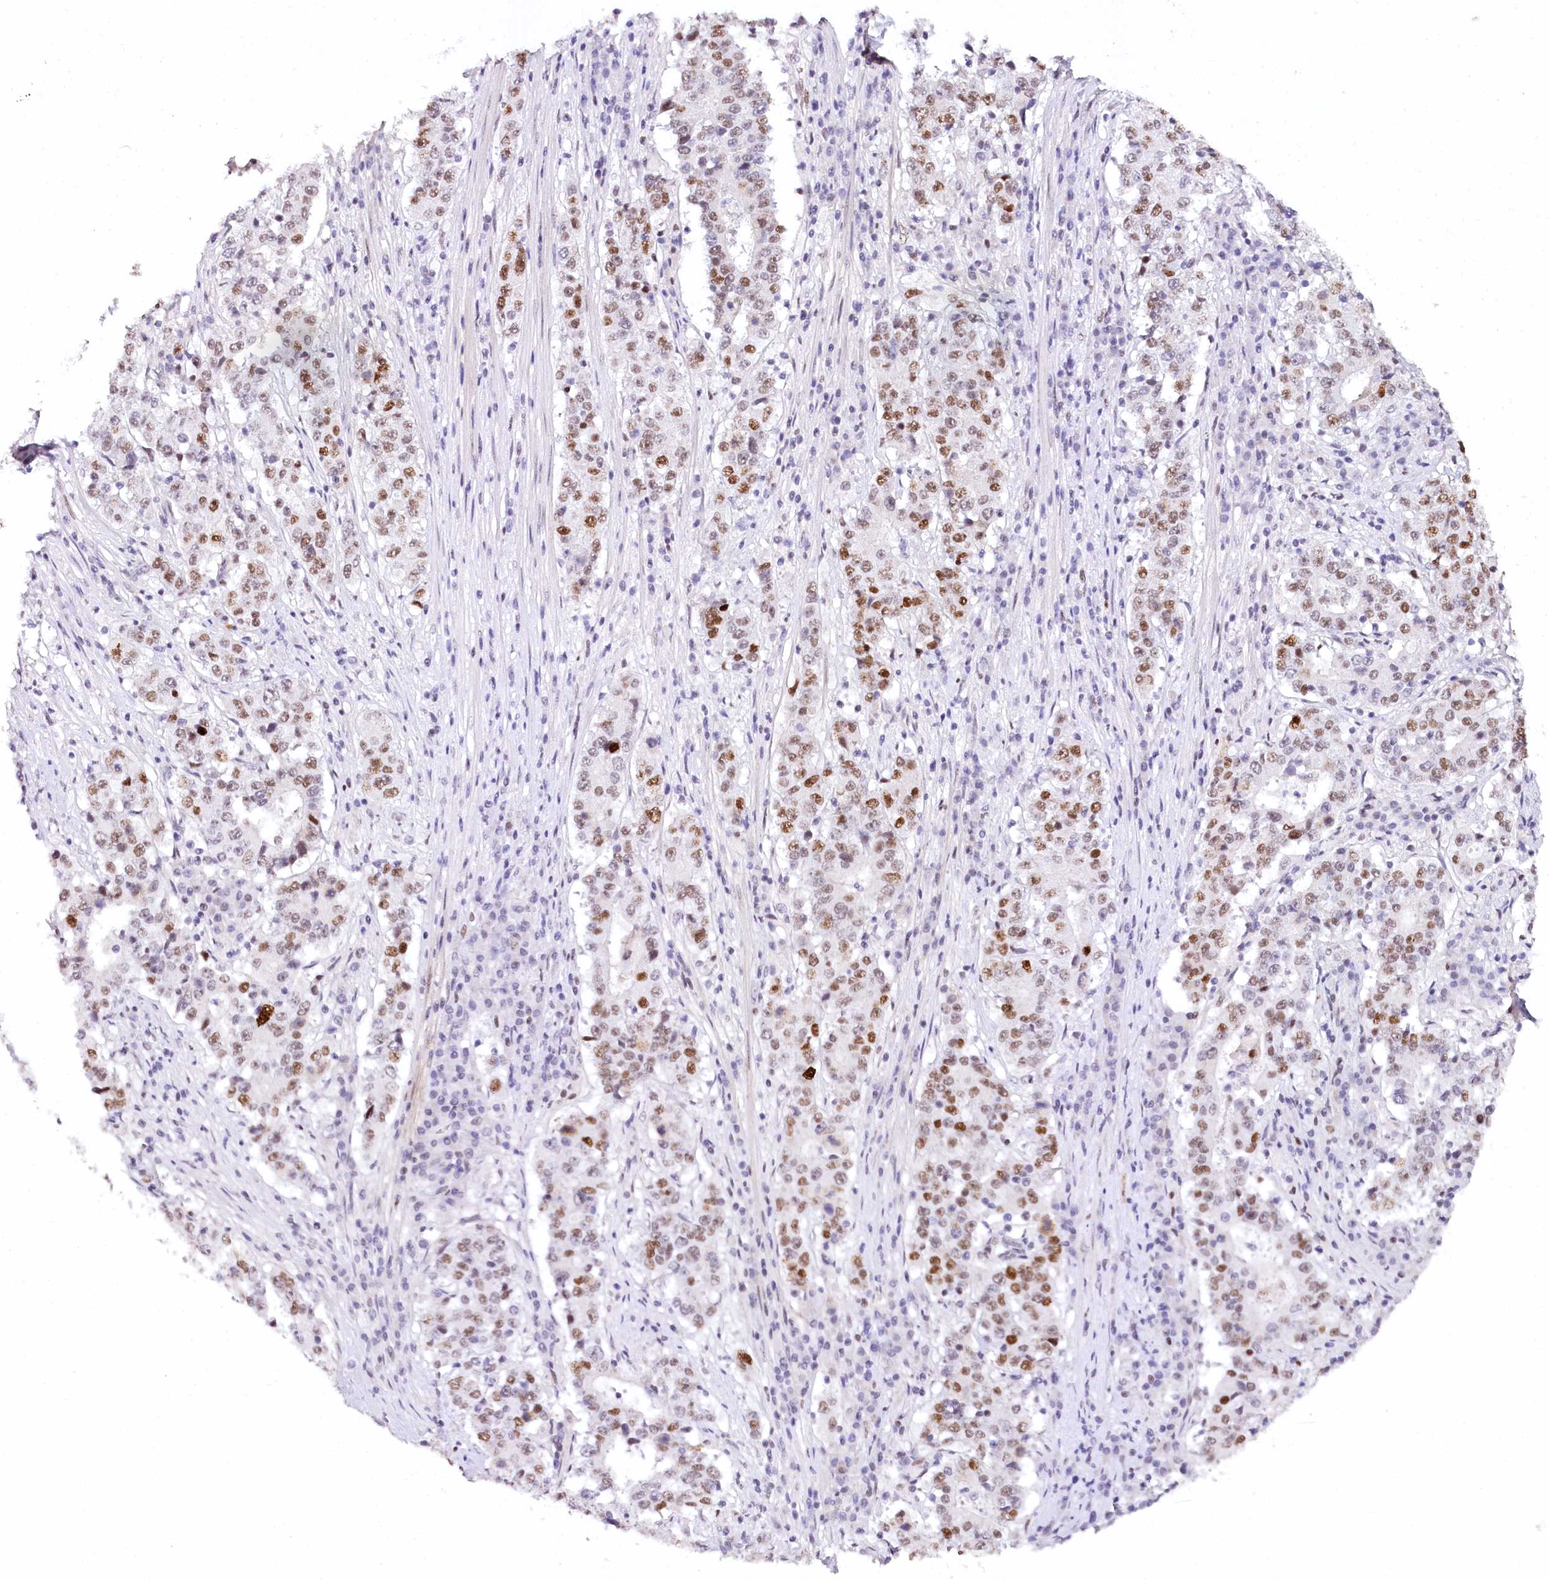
{"staining": {"intensity": "moderate", "quantity": ">75%", "location": "nuclear"}, "tissue": "stomach cancer", "cell_type": "Tumor cells", "image_type": "cancer", "snomed": [{"axis": "morphology", "description": "Adenocarcinoma, NOS"}, {"axis": "topography", "description": "Stomach"}], "caption": "Moderate nuclear protein expression is identified in approximately >75% of tumor cells in stomach cancer (adenocarcinoma).", "gene": "TP53", "patient": {"sex": "male", "age": 59}}